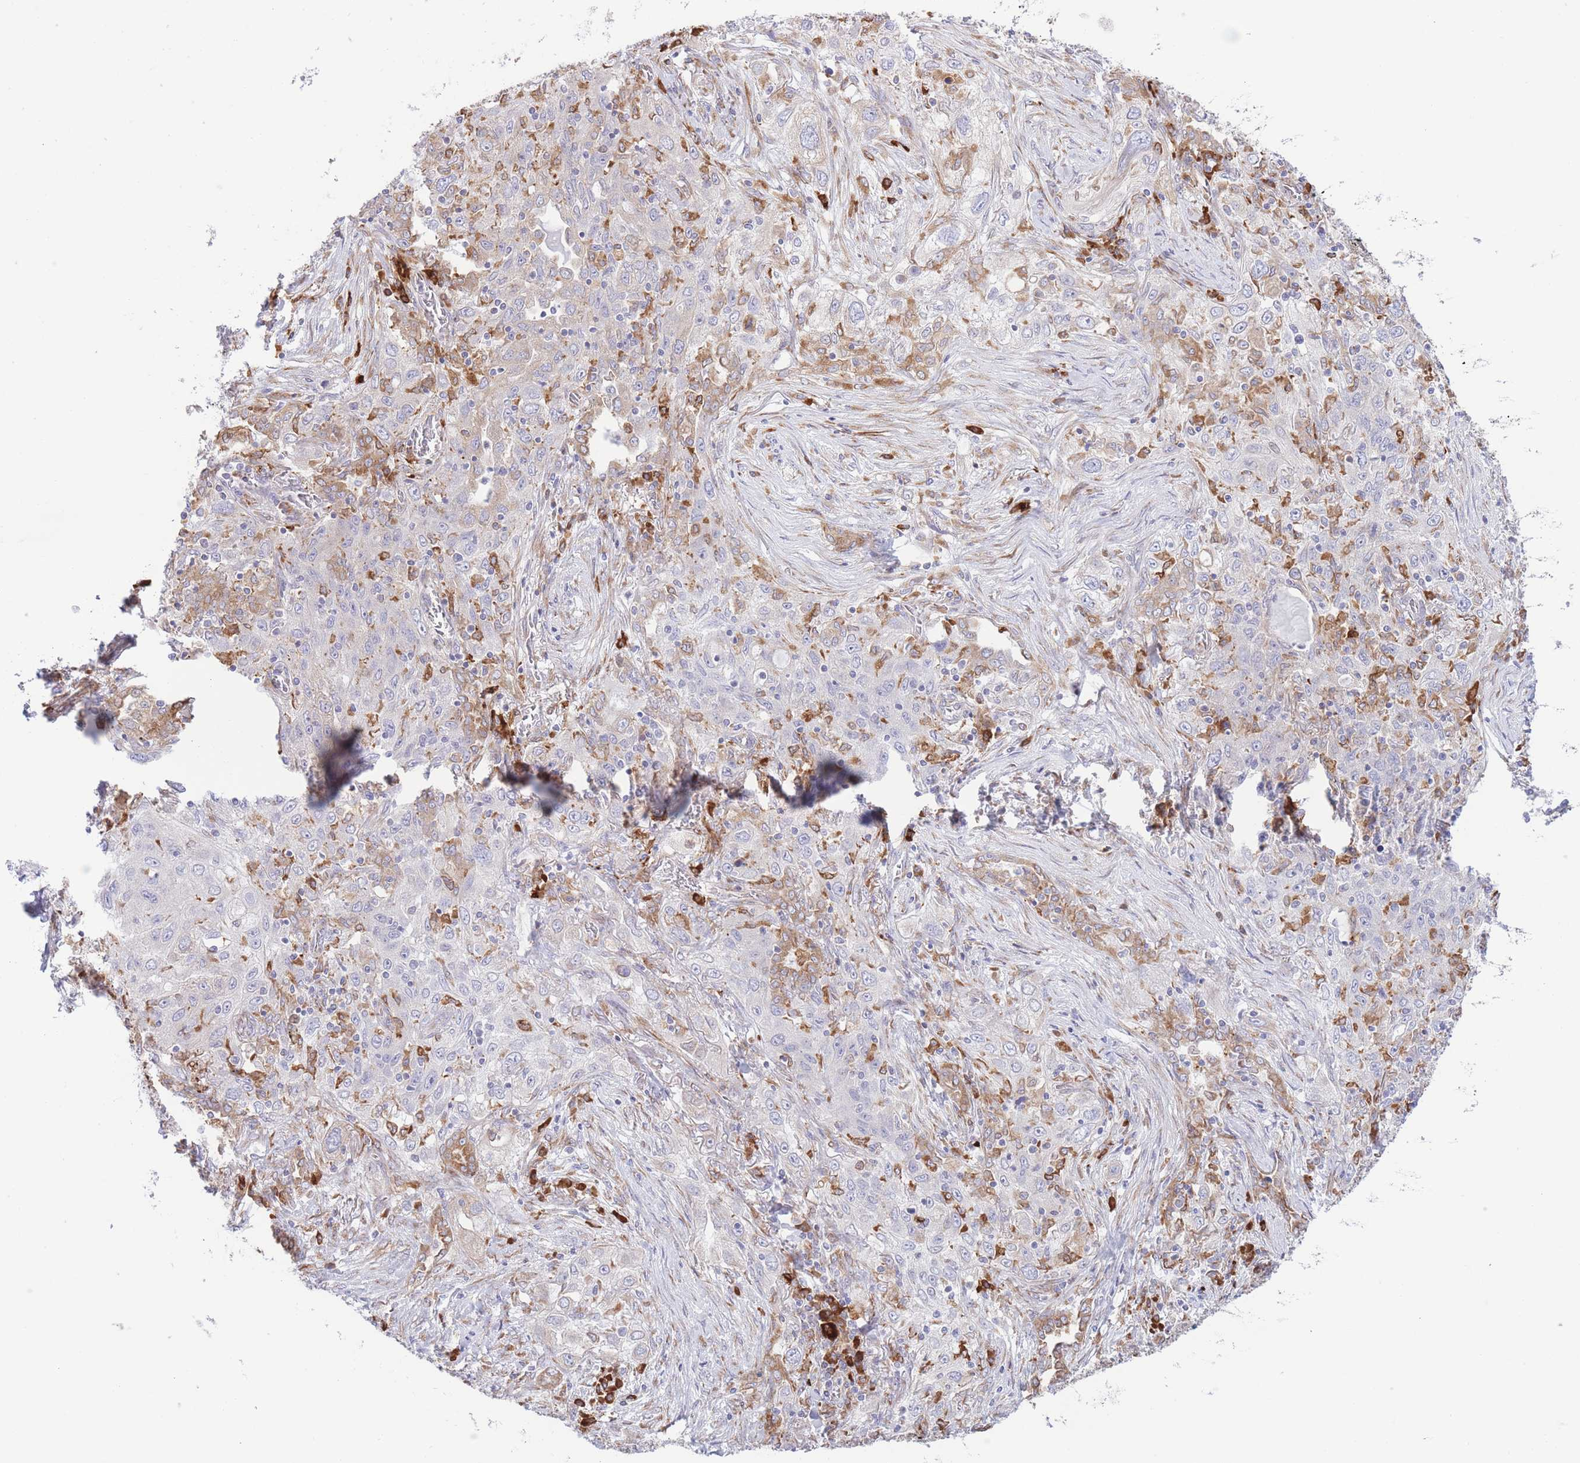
{"staining": {"intensity": "weak", "quantity": "<25%", "location": "cytoplasmic/membranous"}, "tissue": "lung cancer", "cell_type": "Tumor cells", "image_type": "cancer", "snomed": [{"axis": "morphology", "description": "Squamous cell carcinoma, NOS"}, {"axis": "topography", "description": "Lung"}], "caption": "This image is of squamous cell carcinoma (lung) stained with immunohistochemistry (IHC) to label a protein in brown with the nuclei are counter-stained blue. There is no staining in tumor cells.", "gene": "MYDGF", "patient": {"sex": "female", "age": 69}}